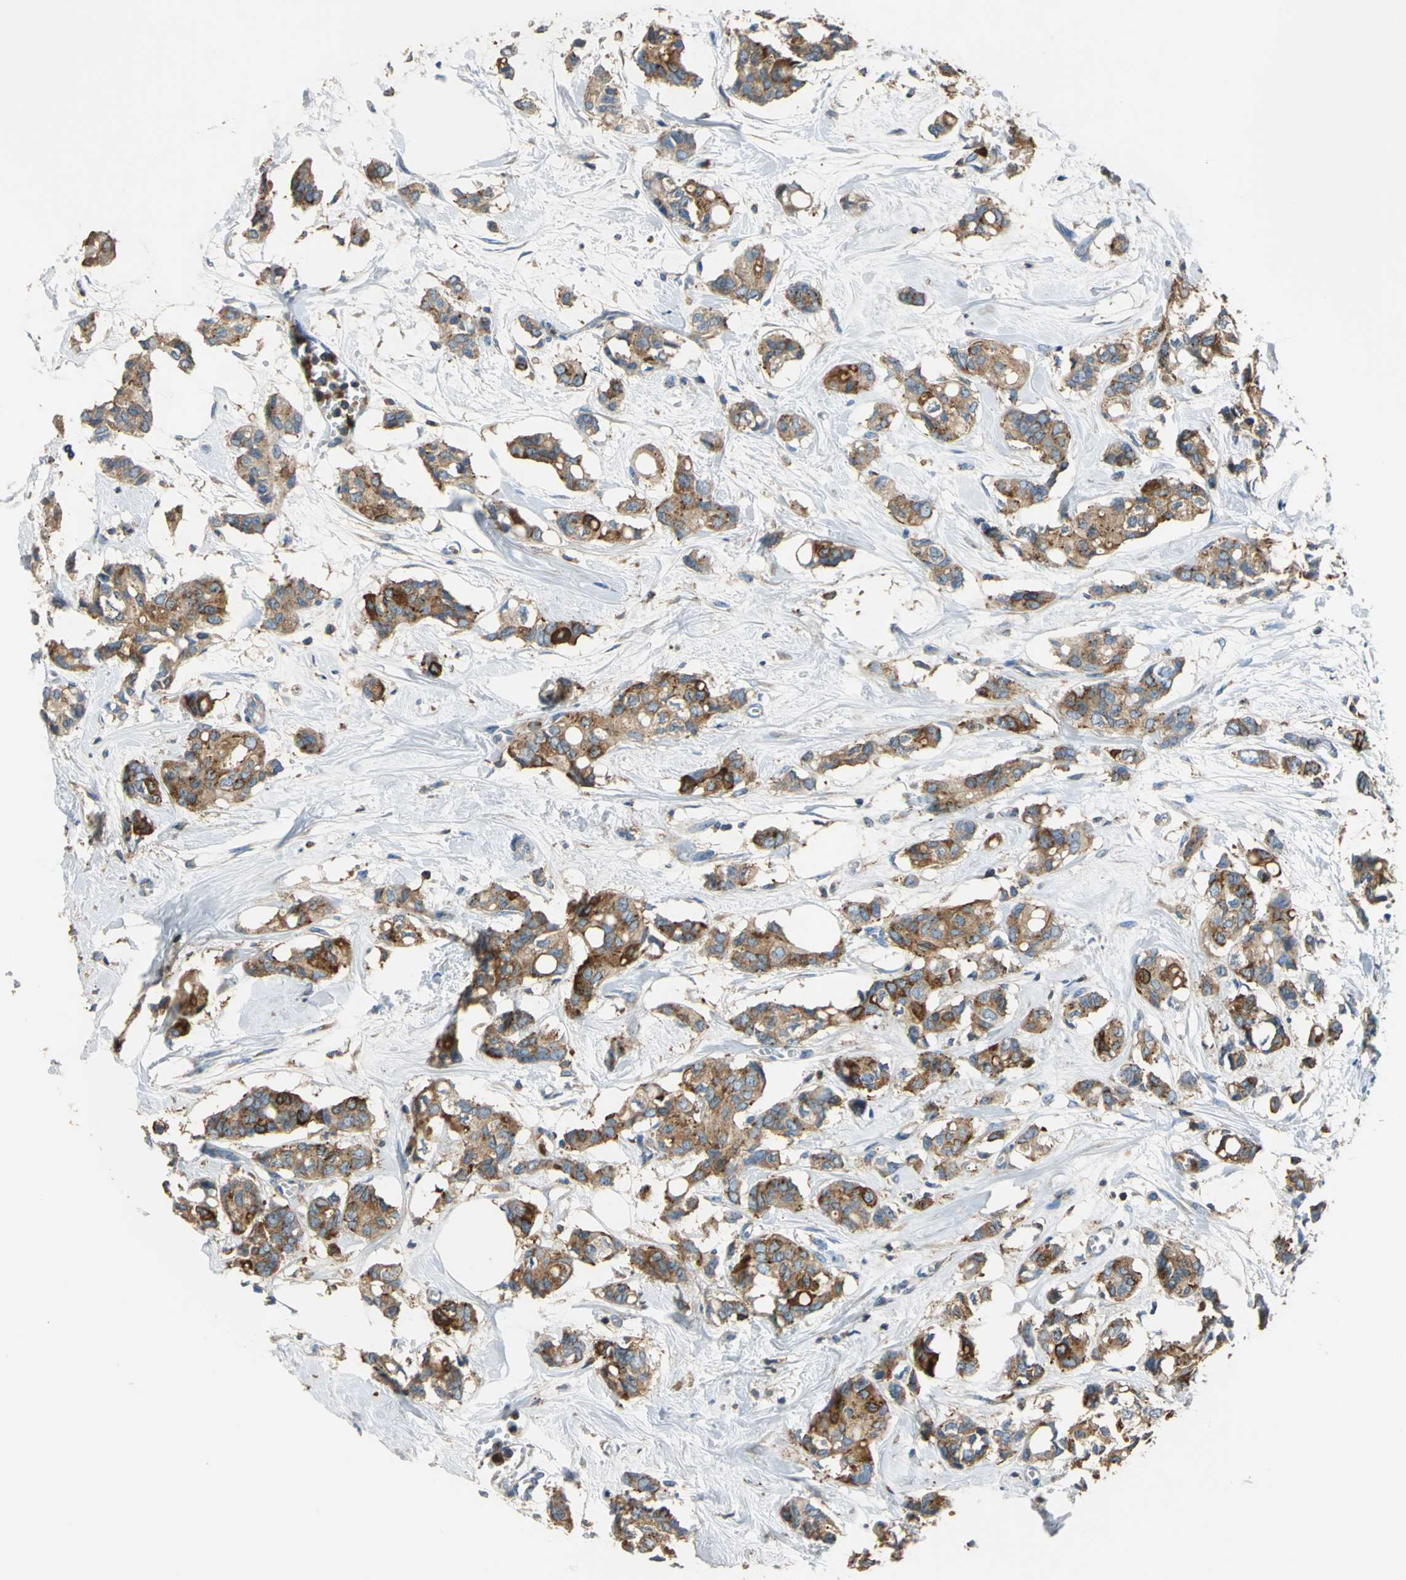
{"staining": {"intensity": "strong", "quantity": ">75%", "location": "cytoplasmic/membranous"}, "tissue": "breast cancer", "cell_type": "Tumor cells", "image_type": "cancer", "snomed": [{"axis": "morphology", "description": "Duct carcinoma"}, {"axis": "topography", "description": "Breast"}], "caption": "Strong cytoplasmic/membranous protein positivity is present in approximately >75% of tumor cells in intraductal carcinoma (breast).", "gene": "SEPTIN6", "patient": {"sex": "female", "age": 84}}